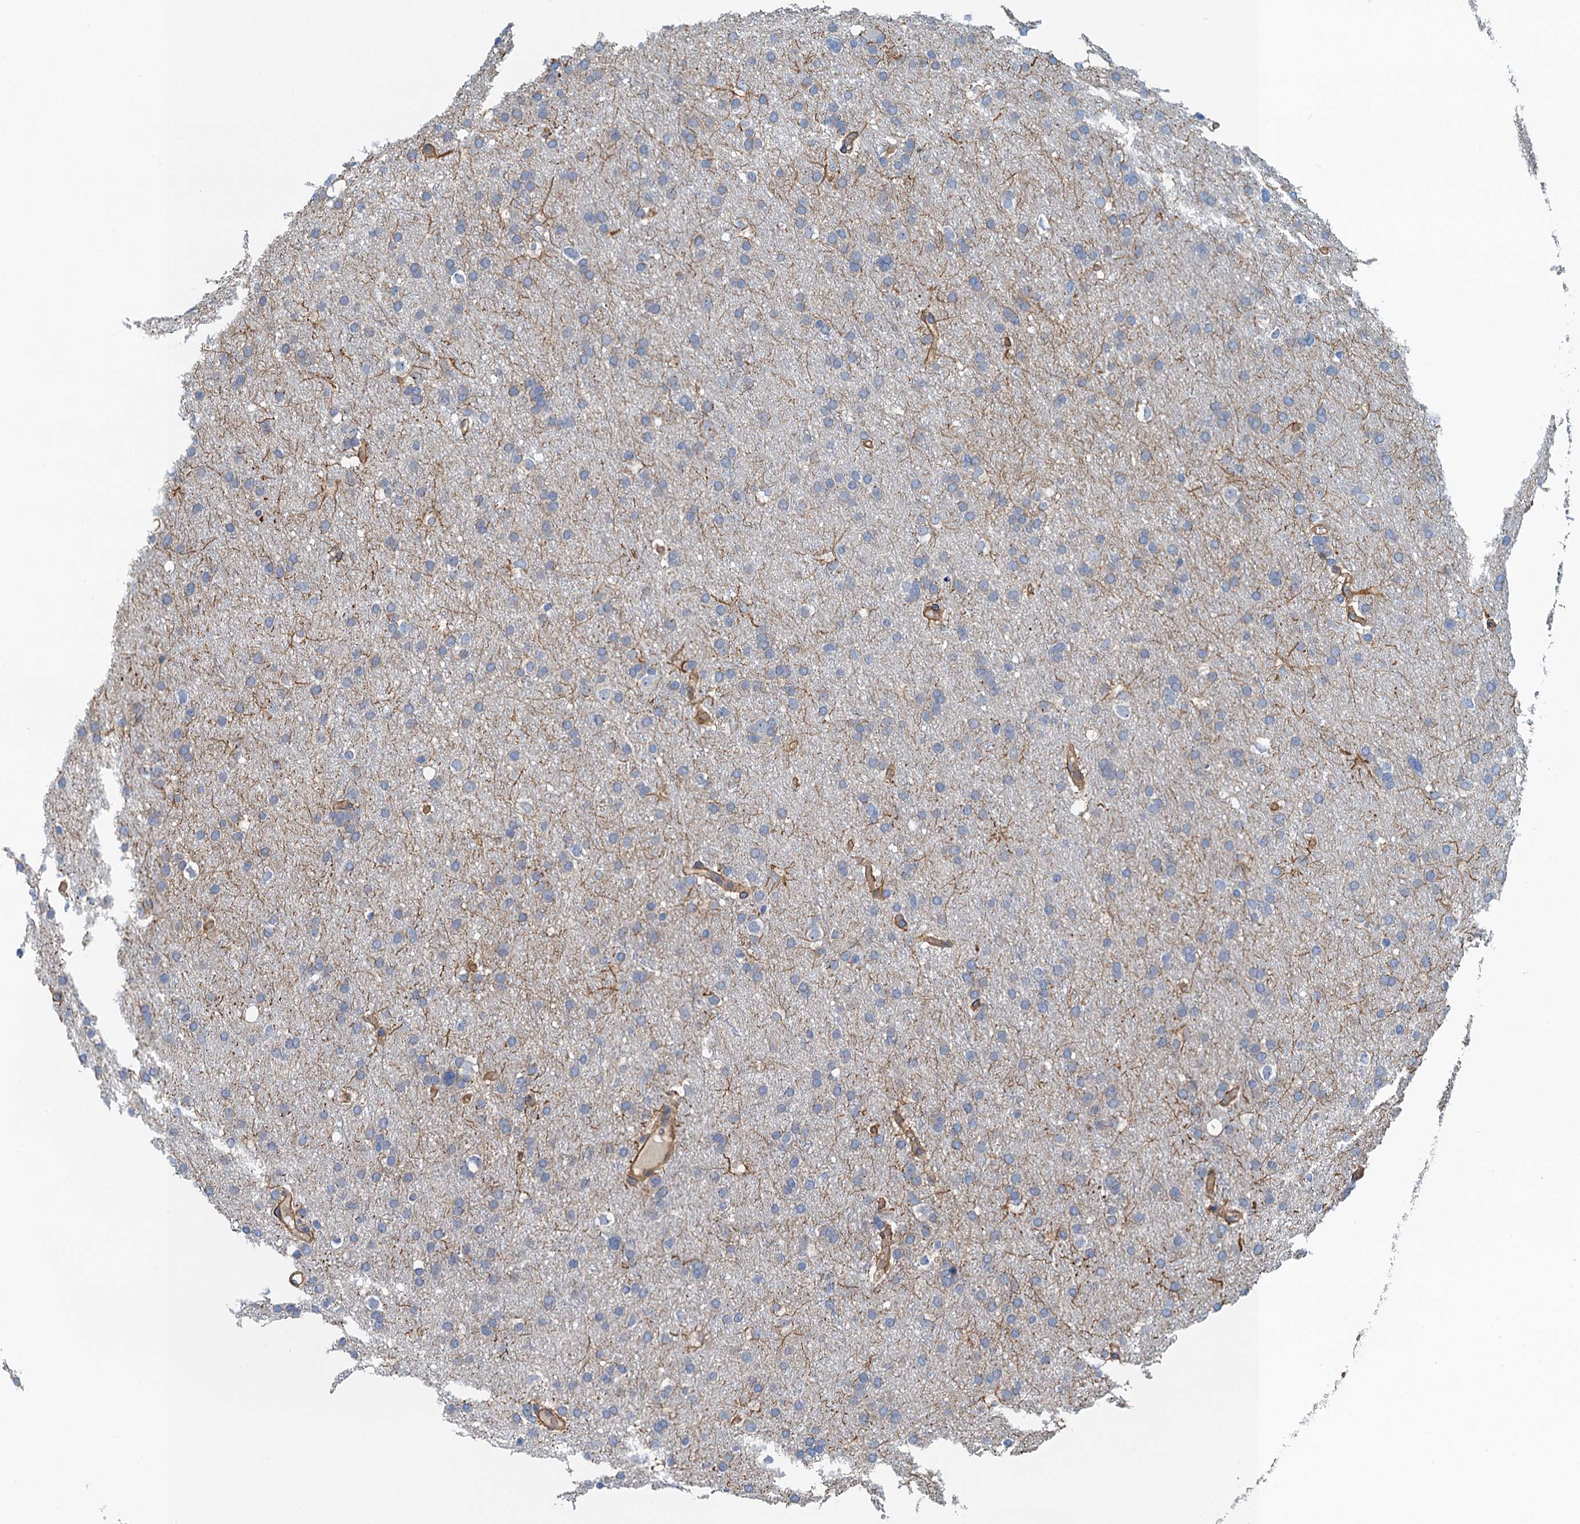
{"staining": {"intensity": "negative", "quantity": "none", "location": "none"}, "tissue": "glioma", "cell_type": "Tumor cells", "image_type": "cancer", "snomed": [{"axis": "morphology", "description": "Glioma, malignant, High grade"}, {"axis": "topography", "description": "Cerebral cortex"}], "caption": "This is an IHC photomicrograph of human malignant glioma (high-grade). There is no positivity in tumor cells.", "gene": "ROGDI", "patient": {"sex": "female", "age": 36}}